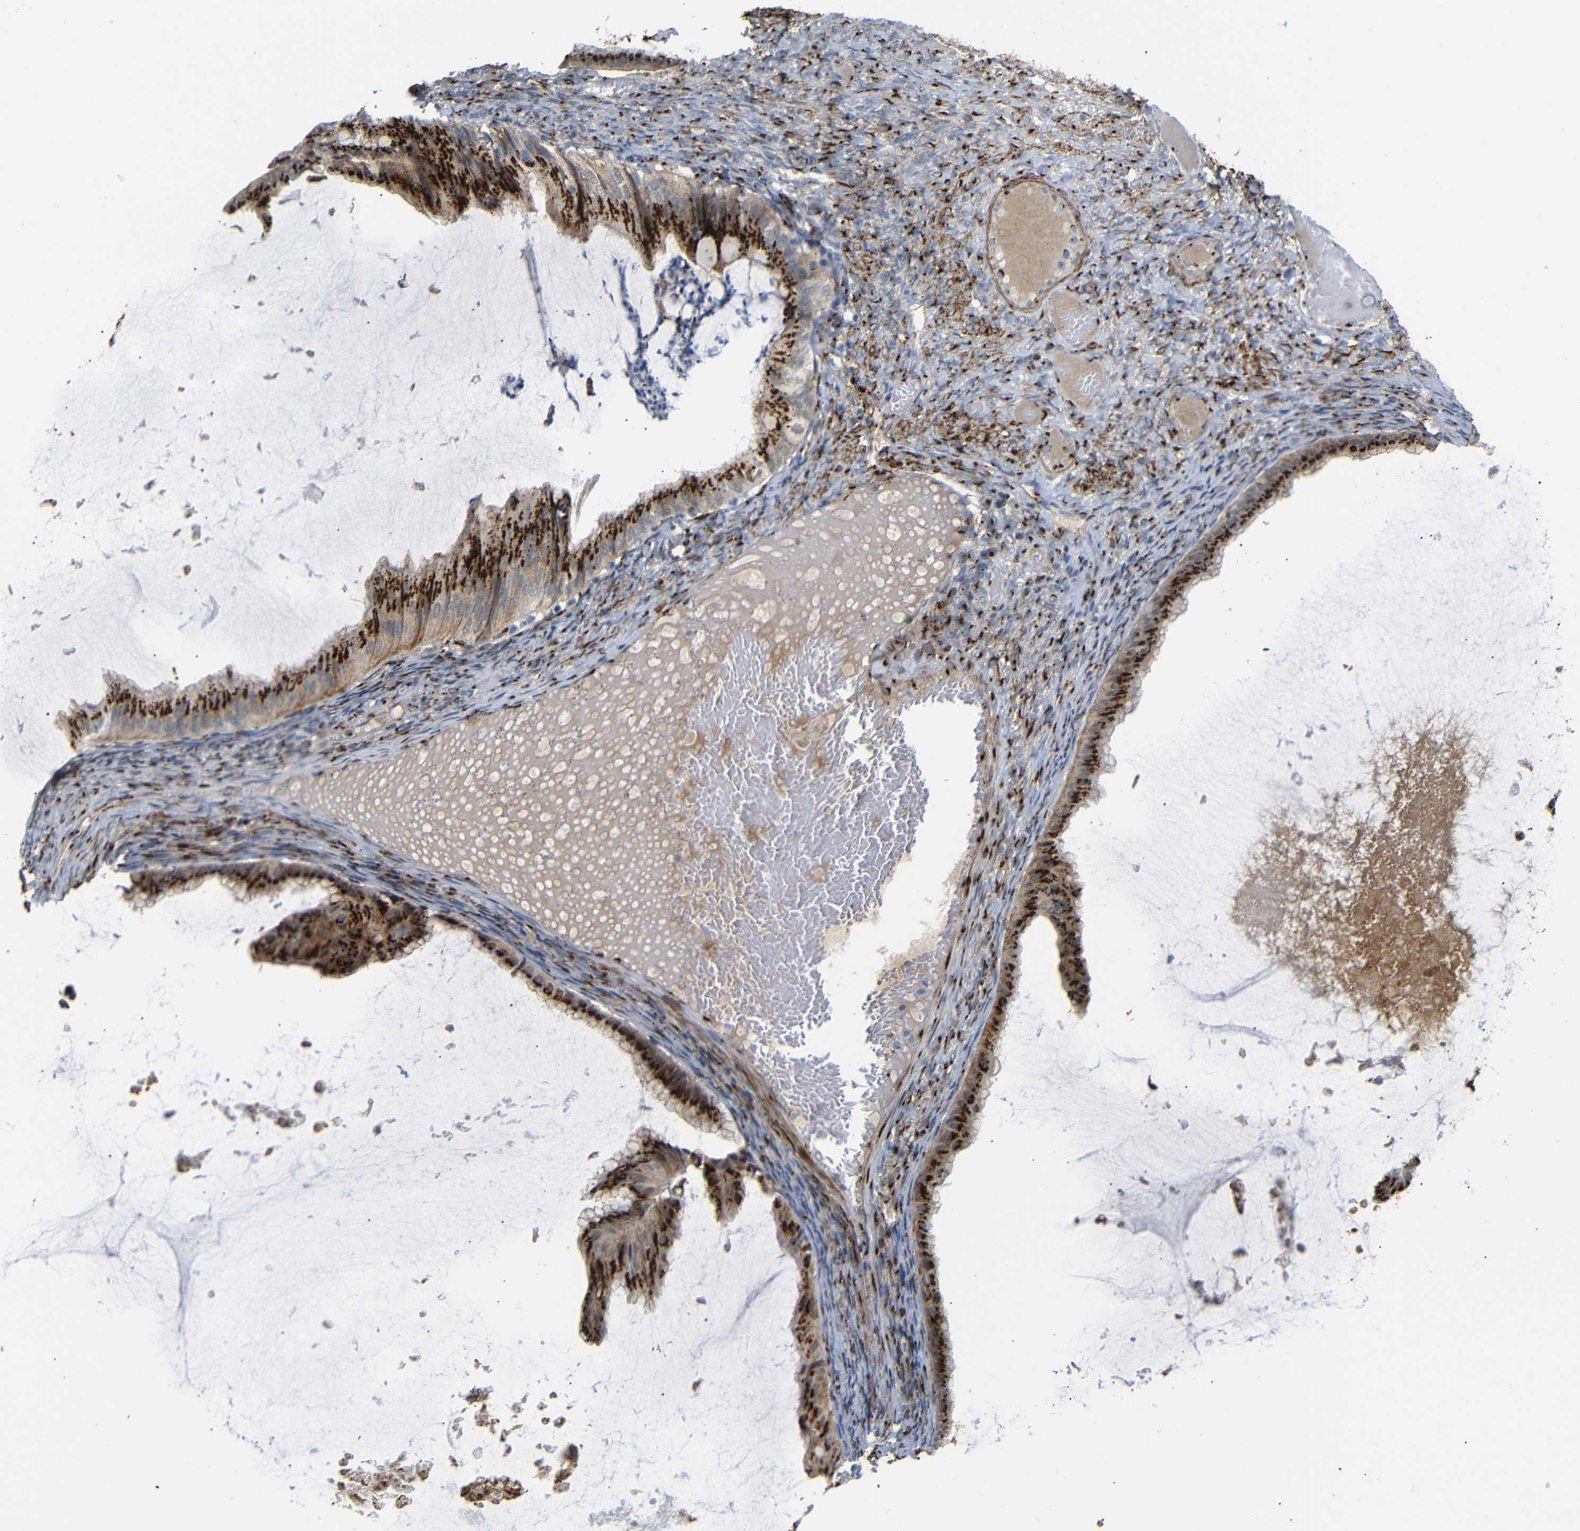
{"staining": {"intensity": "strong", "quantity": ">75%", "location": "cytoplasmic/membranous"}, "tissue": "ovarian cancer", "cell_type": "Tumor cells", "image_type": "cancer", "snomed": [{"axis": "morphology", "description": "Cystadenocarcinoma, mucinous, NOS"}, {"axis": "topography", "description": "Ovary"}], "caption": "An immunohistochemistry (IHC) photomicrograph of neoplastic tissue is shown. Protein staining in brown highlights strong cytoplasmic/membranous positivity in ovarian cancer within tumor cells. Using DAB (3,3'-diaminobenzidine) (brown) and hematoxylin (blue) stains, captured at high magnification using brightfield microscopy.", "gene": "TGOLN2", "patient": {"sex": "female", "age": 61}}